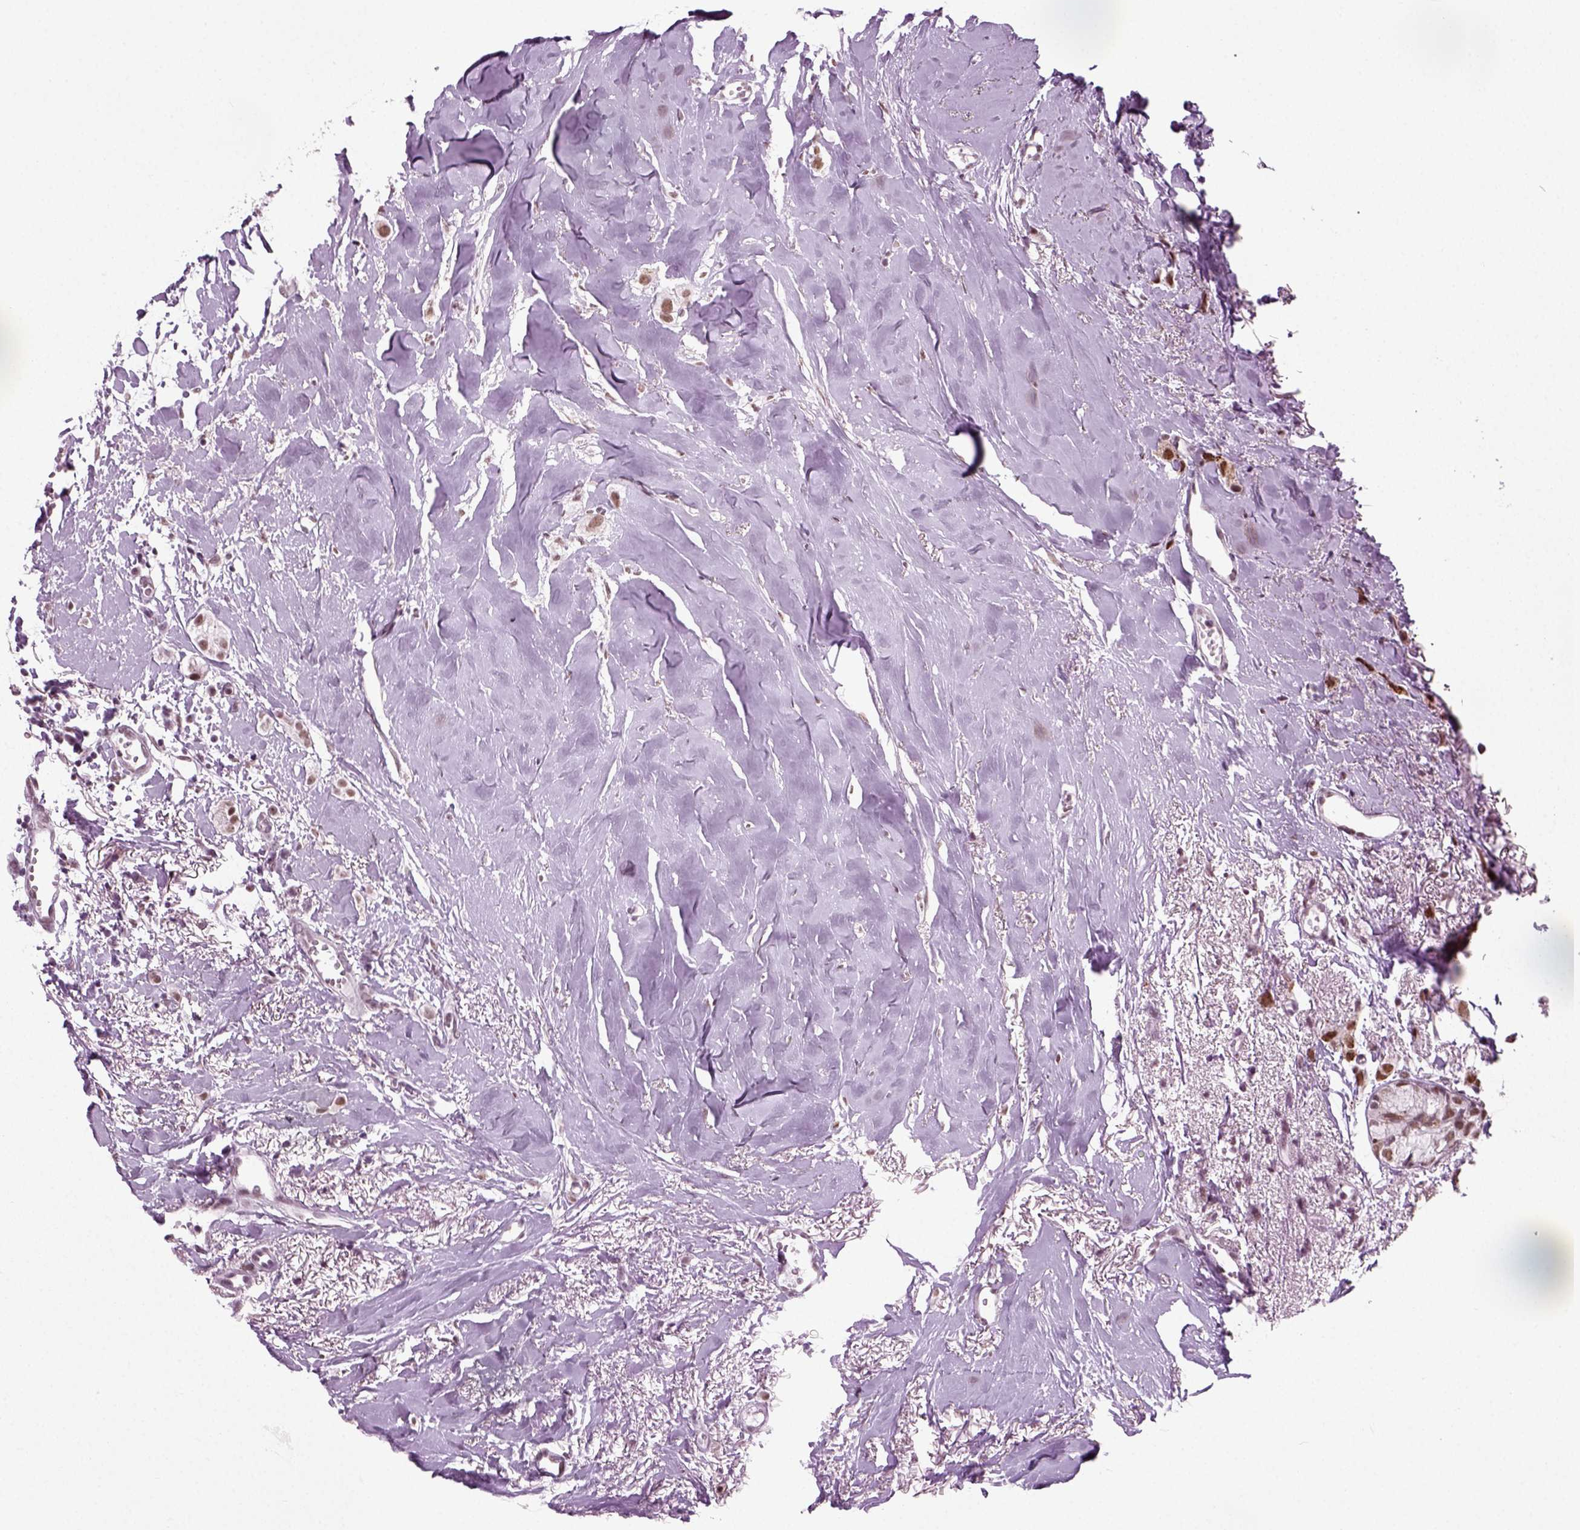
{"staining": {"intensity": "moderate", "quantity": ">75%", "location": "nuclear"}, "tissue": "breast cancer", "cell_type": "Tumor cells", "image_type": "cancer", "snomed": [{"axis": "morphology", "description": "Duct carcinoma"}, {"axis": "topography", "description": "Breast"}], "caption": "Breast invasive ductal carcinoma stained with DAB immunohistochemistry displays medium levels of moderate nuclear positivity in approximately >75% of tumor cells.", "gene": "RCOR3", "patient": {"sex": "female", "age": 85}}